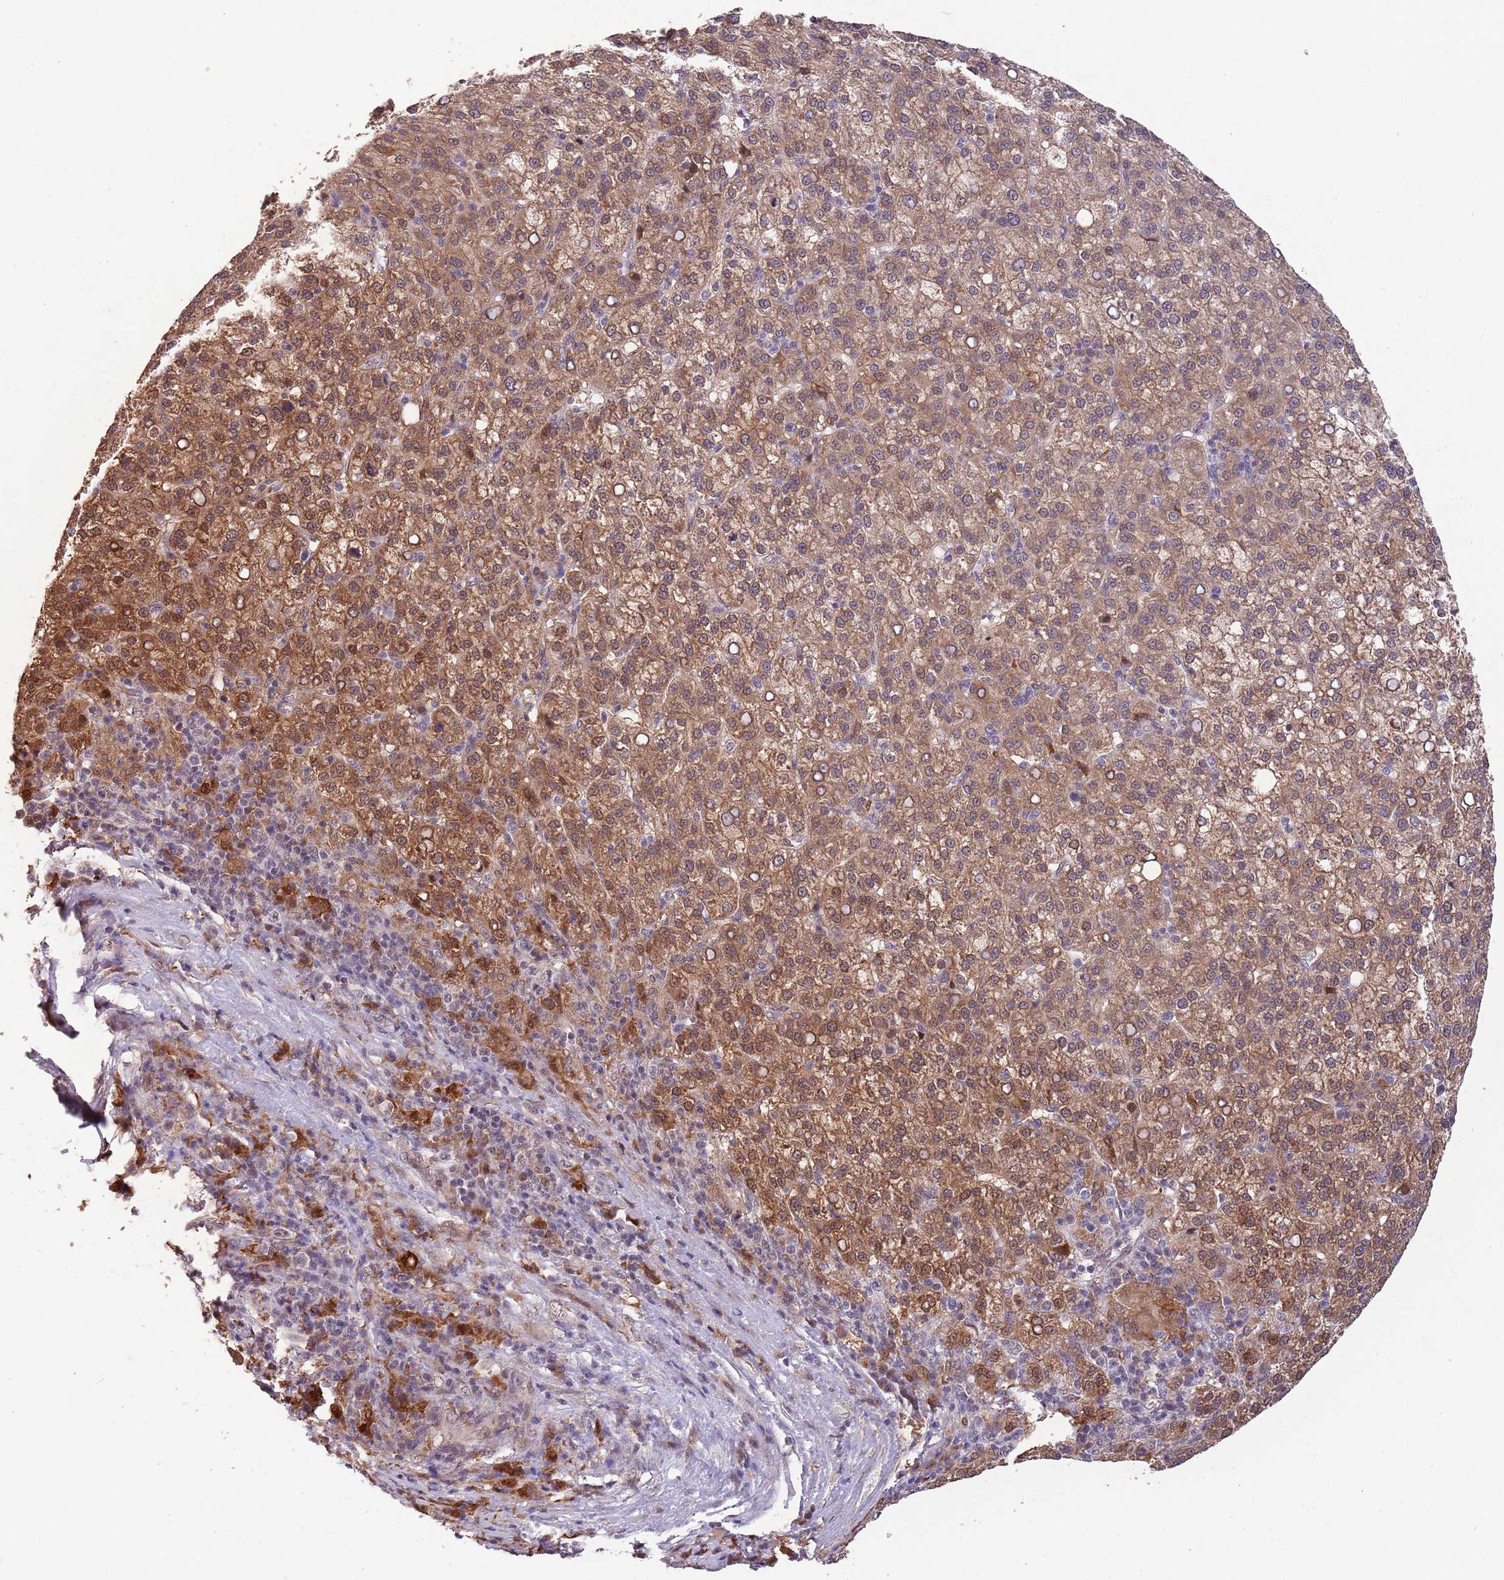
{"staining": {"intensity": "moderate", "quantity": ">75%", "location": "cytoplasmic/membranous"}, "tissue": "liver cancer", "cell_type": "Tumor cells", "image_type": "cancer", "snomed": [{"axis": "morphology", "description": "Carcinoma, Hepatocellular, NOS"}, {"axis": "topography", "description": "Liver"}], "caption": "A high-resolution image shows immunohistochemistry (IHC) staining of liver cancer, which displays moderate cytoplasmic/membranous positivity in approximately >75% of tumor cells.", "gene": "ZNF639", "patient": {"sex": "female", "age": 58}}